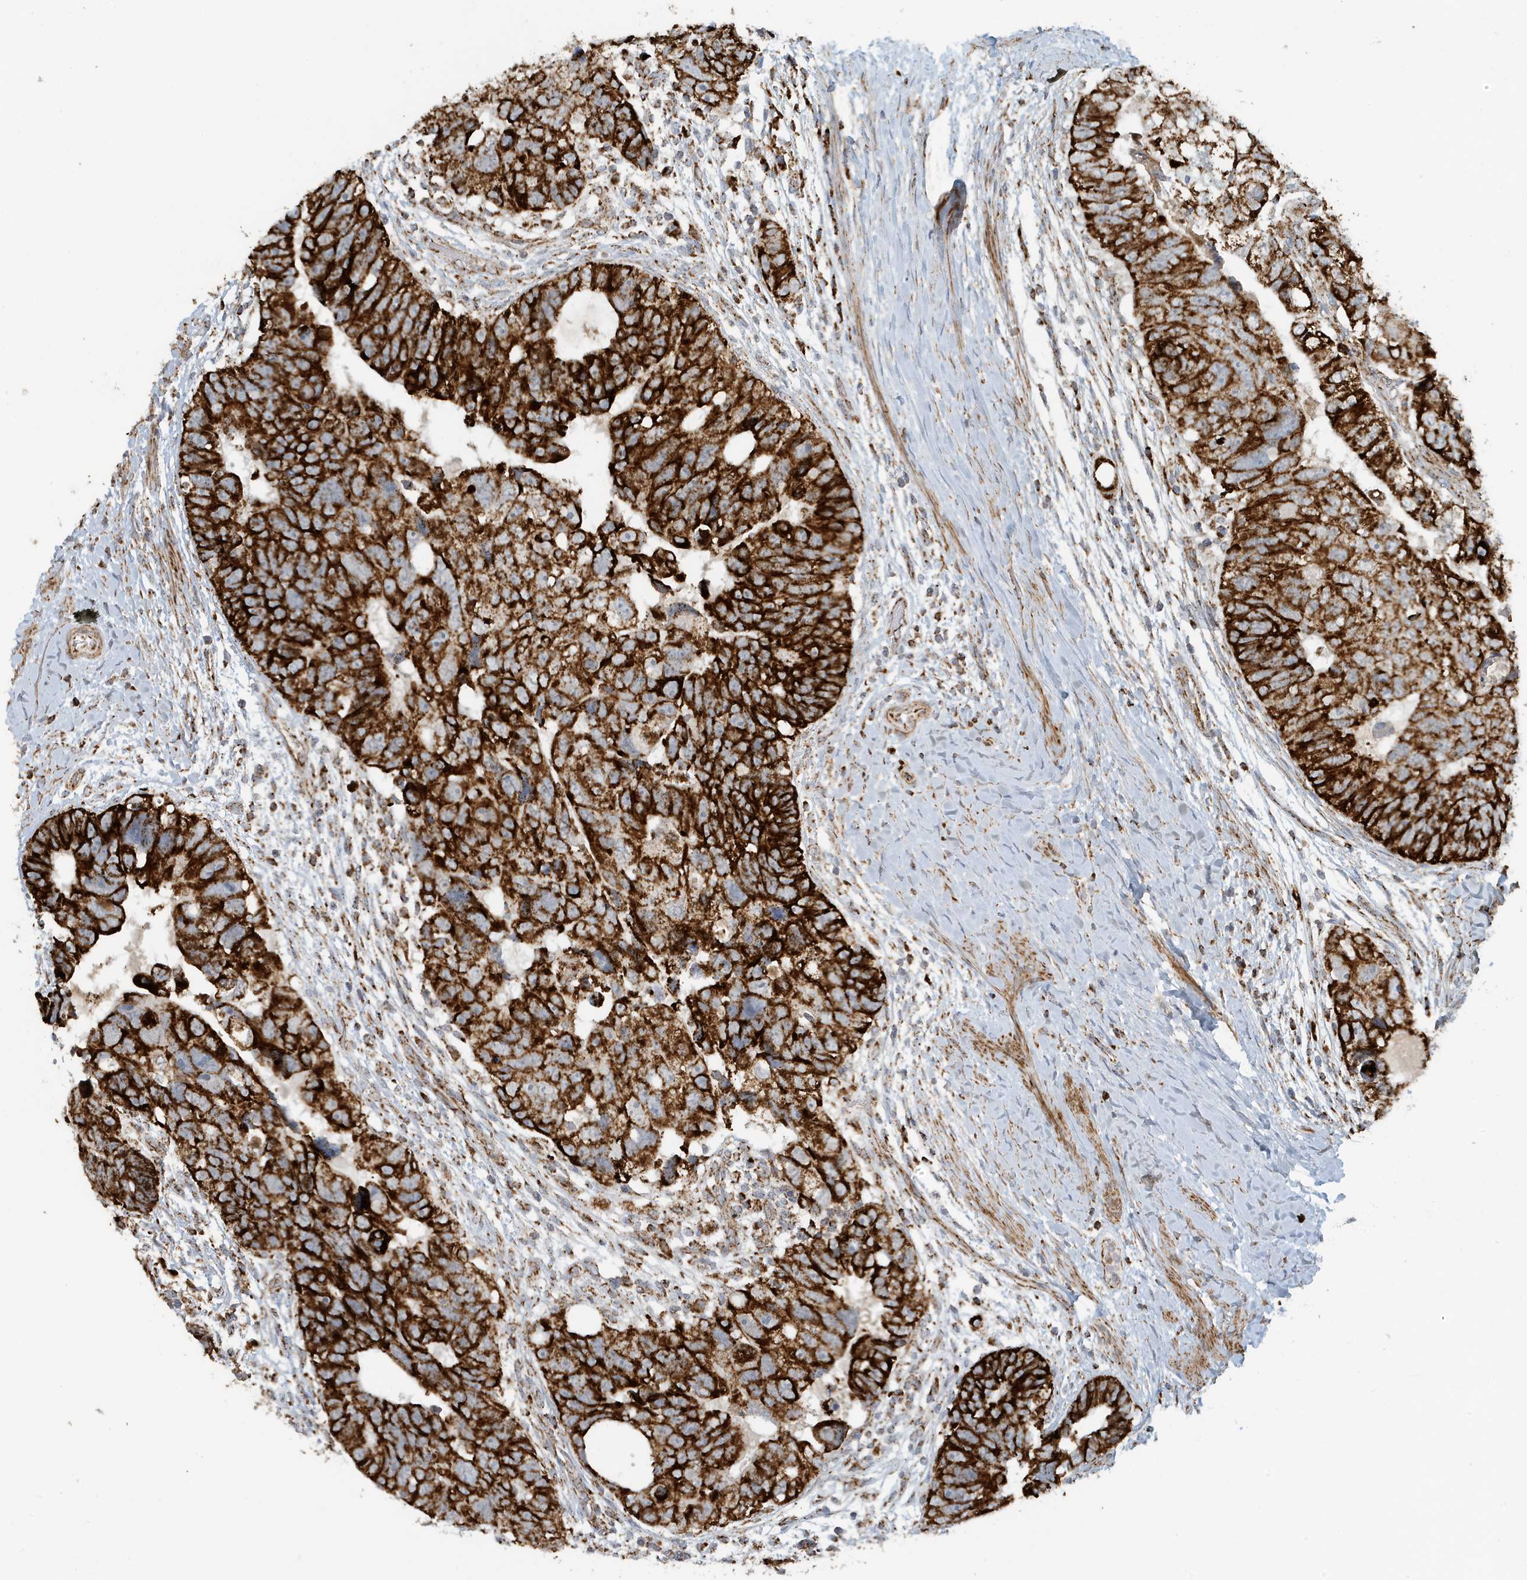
{"staining": {"intensity": "strong", "quantity": ">75%", "location": "cytoplasmic/membranous"}, "tissue": "colorectal cancer", "cell_type": "Tumor cells", "image_type": "cancer", "snomed": [{"axis": "morphology", "description": "Adenocarcinoma, NOS"}, {"axis": "topography", "description": "Rectum"}], "caption": "Colorectal adenocarcinoma stained with DAB (3,3'-diaminobenzidine) IHC exhibits high levels of strong cytoplasmic/membranous staining in approximately >75% of tumor cells.", "gene": "MAN1A1", "patient": {"sex": "male", "age": 59}}